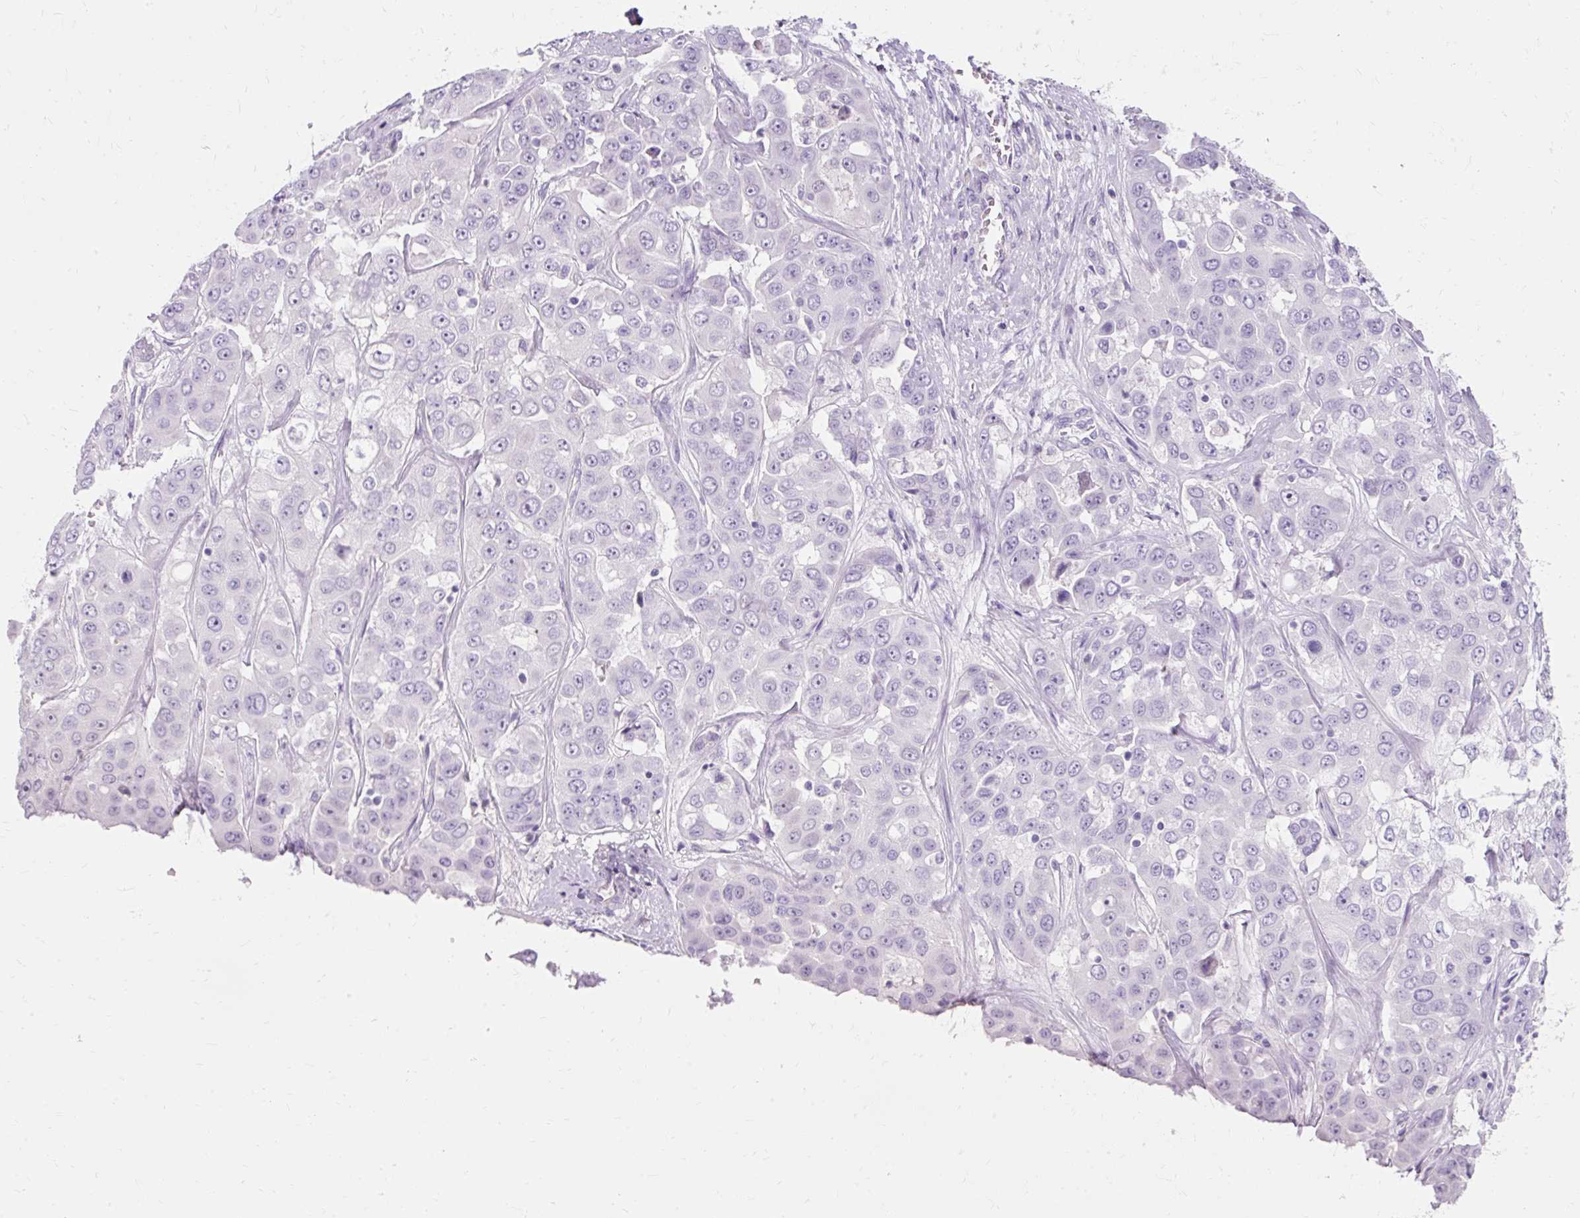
{"staining": {"intensity": "negative", "quantity": "none", "location": "none"}, "tissue": "liver cancer", "cell_type": "Tumor cells", "image_type": "cancer", "snomed": [{"axis": "morphology", "description": "Cholangiocarcinoma"}, {"axis": "topography", "description": "Liver"}], "caption": "Micrograph shows no protein positivity in tumor cells of liver cancer tissue.", "gene": "TMEM213", "patient": {"sex": "female", "age": 52}}